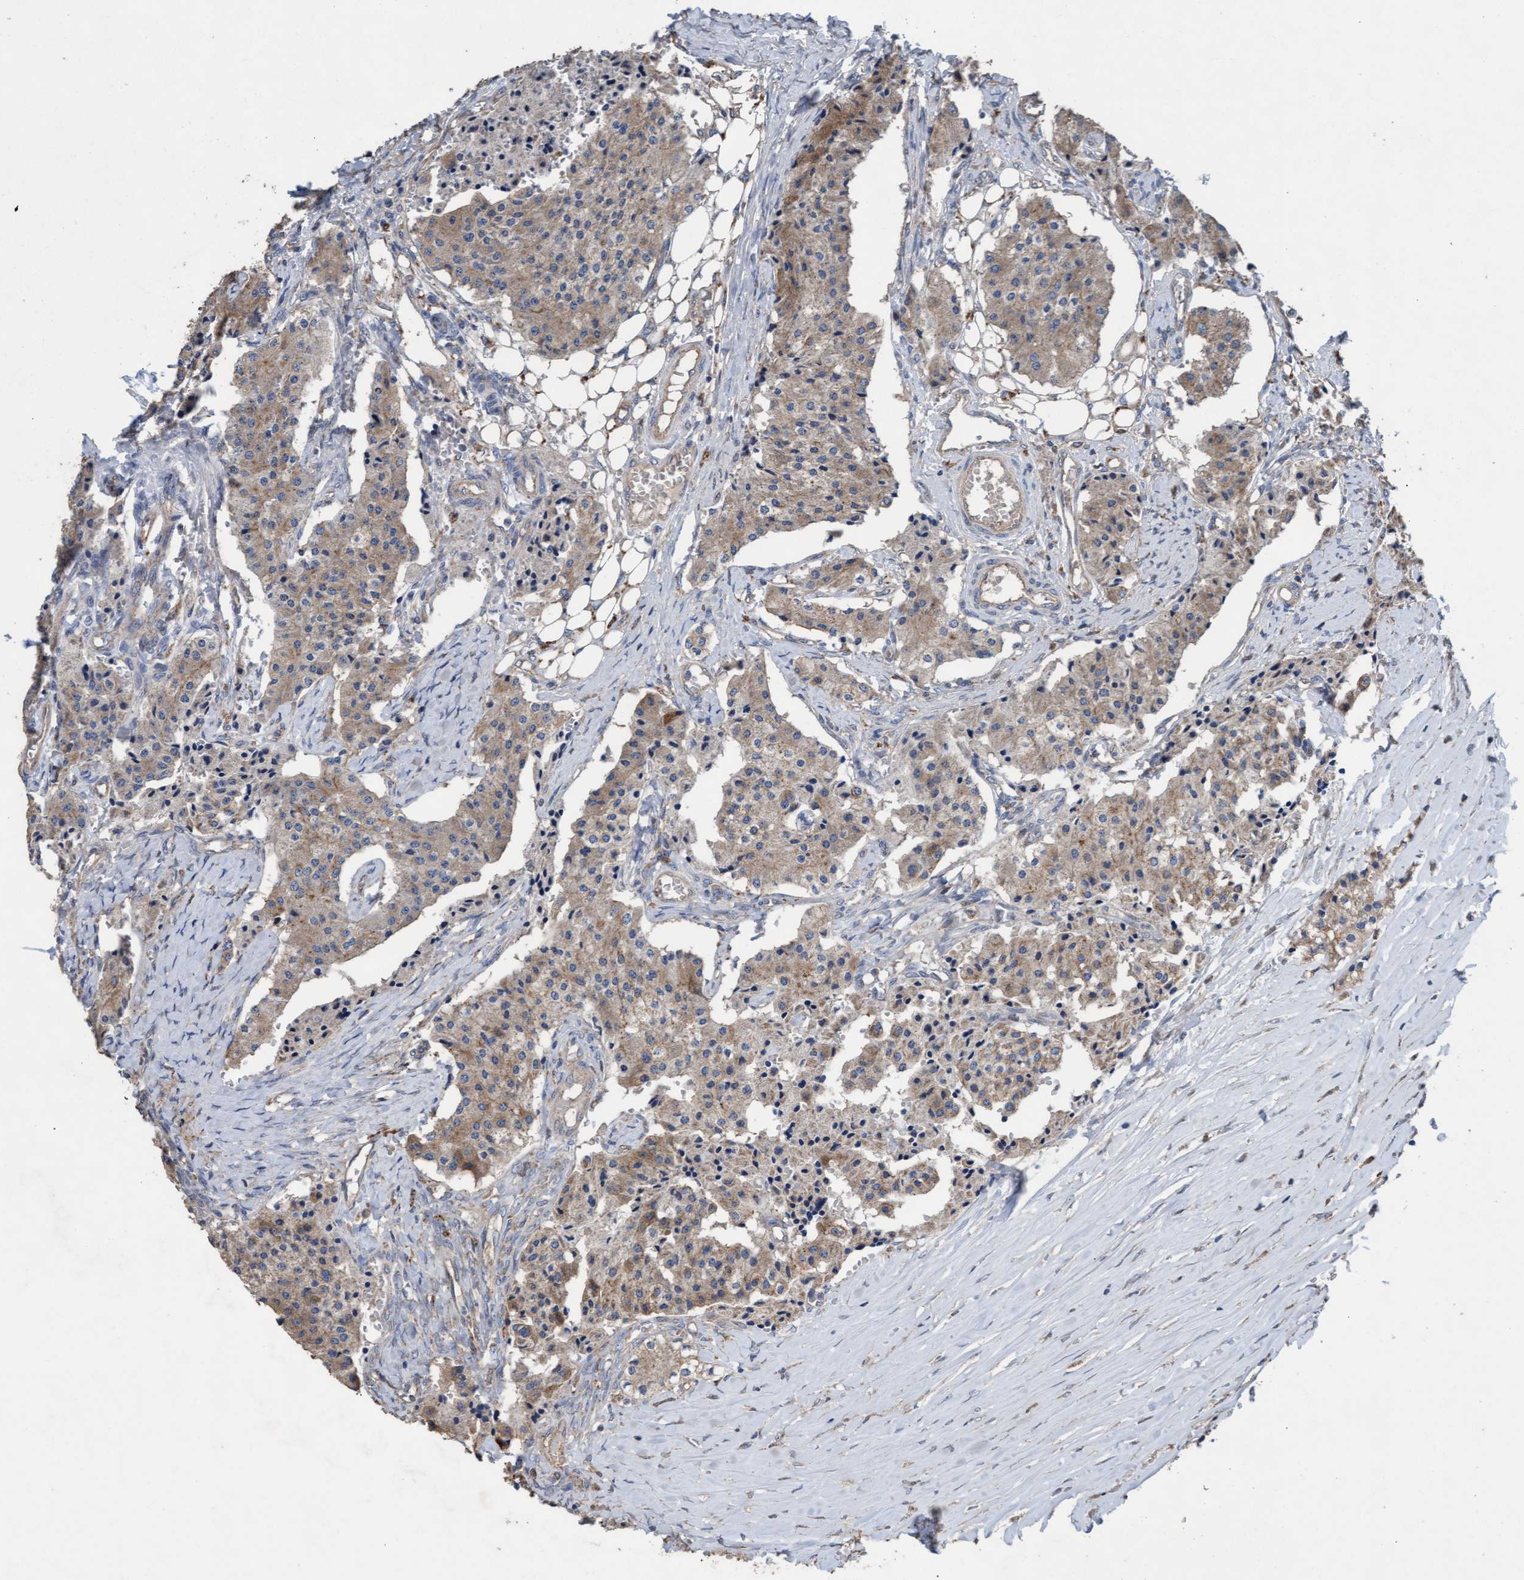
{"staining": {"intensity": "weak", "quantity": ">75%", "location": "cytoplasmic/membranous"}, "tissue": "carcinoid", "cell_type": "Tumor cells", "image_type": "cancer", "snomed": [{"axis": "morphology", "description": "Carcinoid, malignant, NOS"}, {"axis": "topography", "description": "Colon"}], "caption": "Protein expression by immunohistochemistry (IHC) exhibits weak cytoplasmic/membranous staining in about >75% of tumor cells in carcinoid (malignant).", "gene": "MRPL38", "patient": {"sex": "female", "age": 52}}